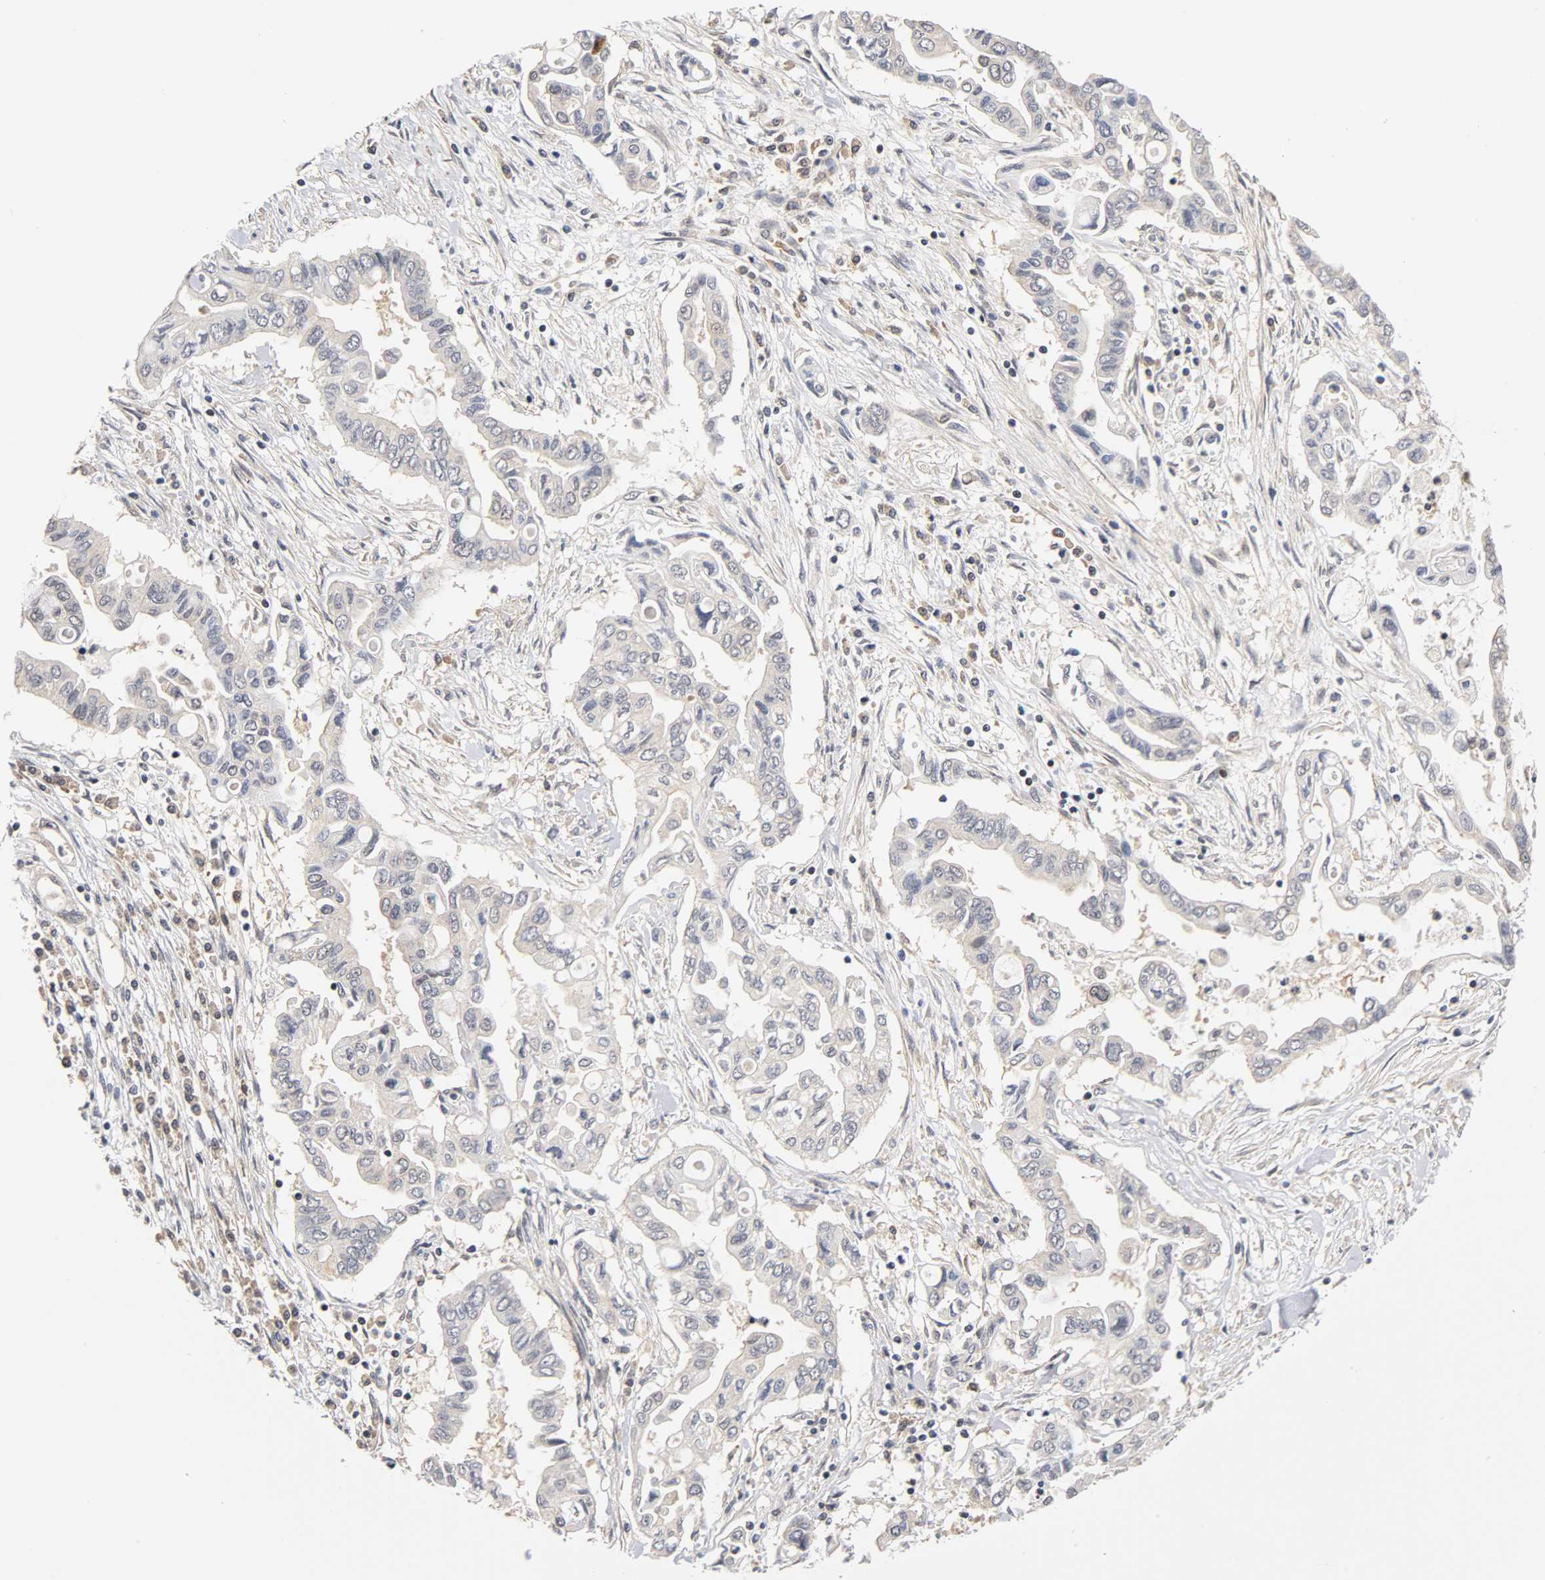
{"staining": {"intensity": "negative", "quantity": "none", "location": "none"}, "tissue": "pancreatic cancer", "cell_type": "Tumor cells", "image_type": "cancer", "snomed": [{"axis": "morphology", "description": "Adenocarcinoma, NOS"}, {"axis": "topography", "description": "Pancreas"}], "caption": "Tumor cells are negative for protein expression in human pancreatic cancer. Brightfield microscopy of IHC stained with DAB (brown) and hematoxylin (blue), captured at high magnification.", "gene": "UBE2M", "patient": {"sex": "female", "age": 57}}